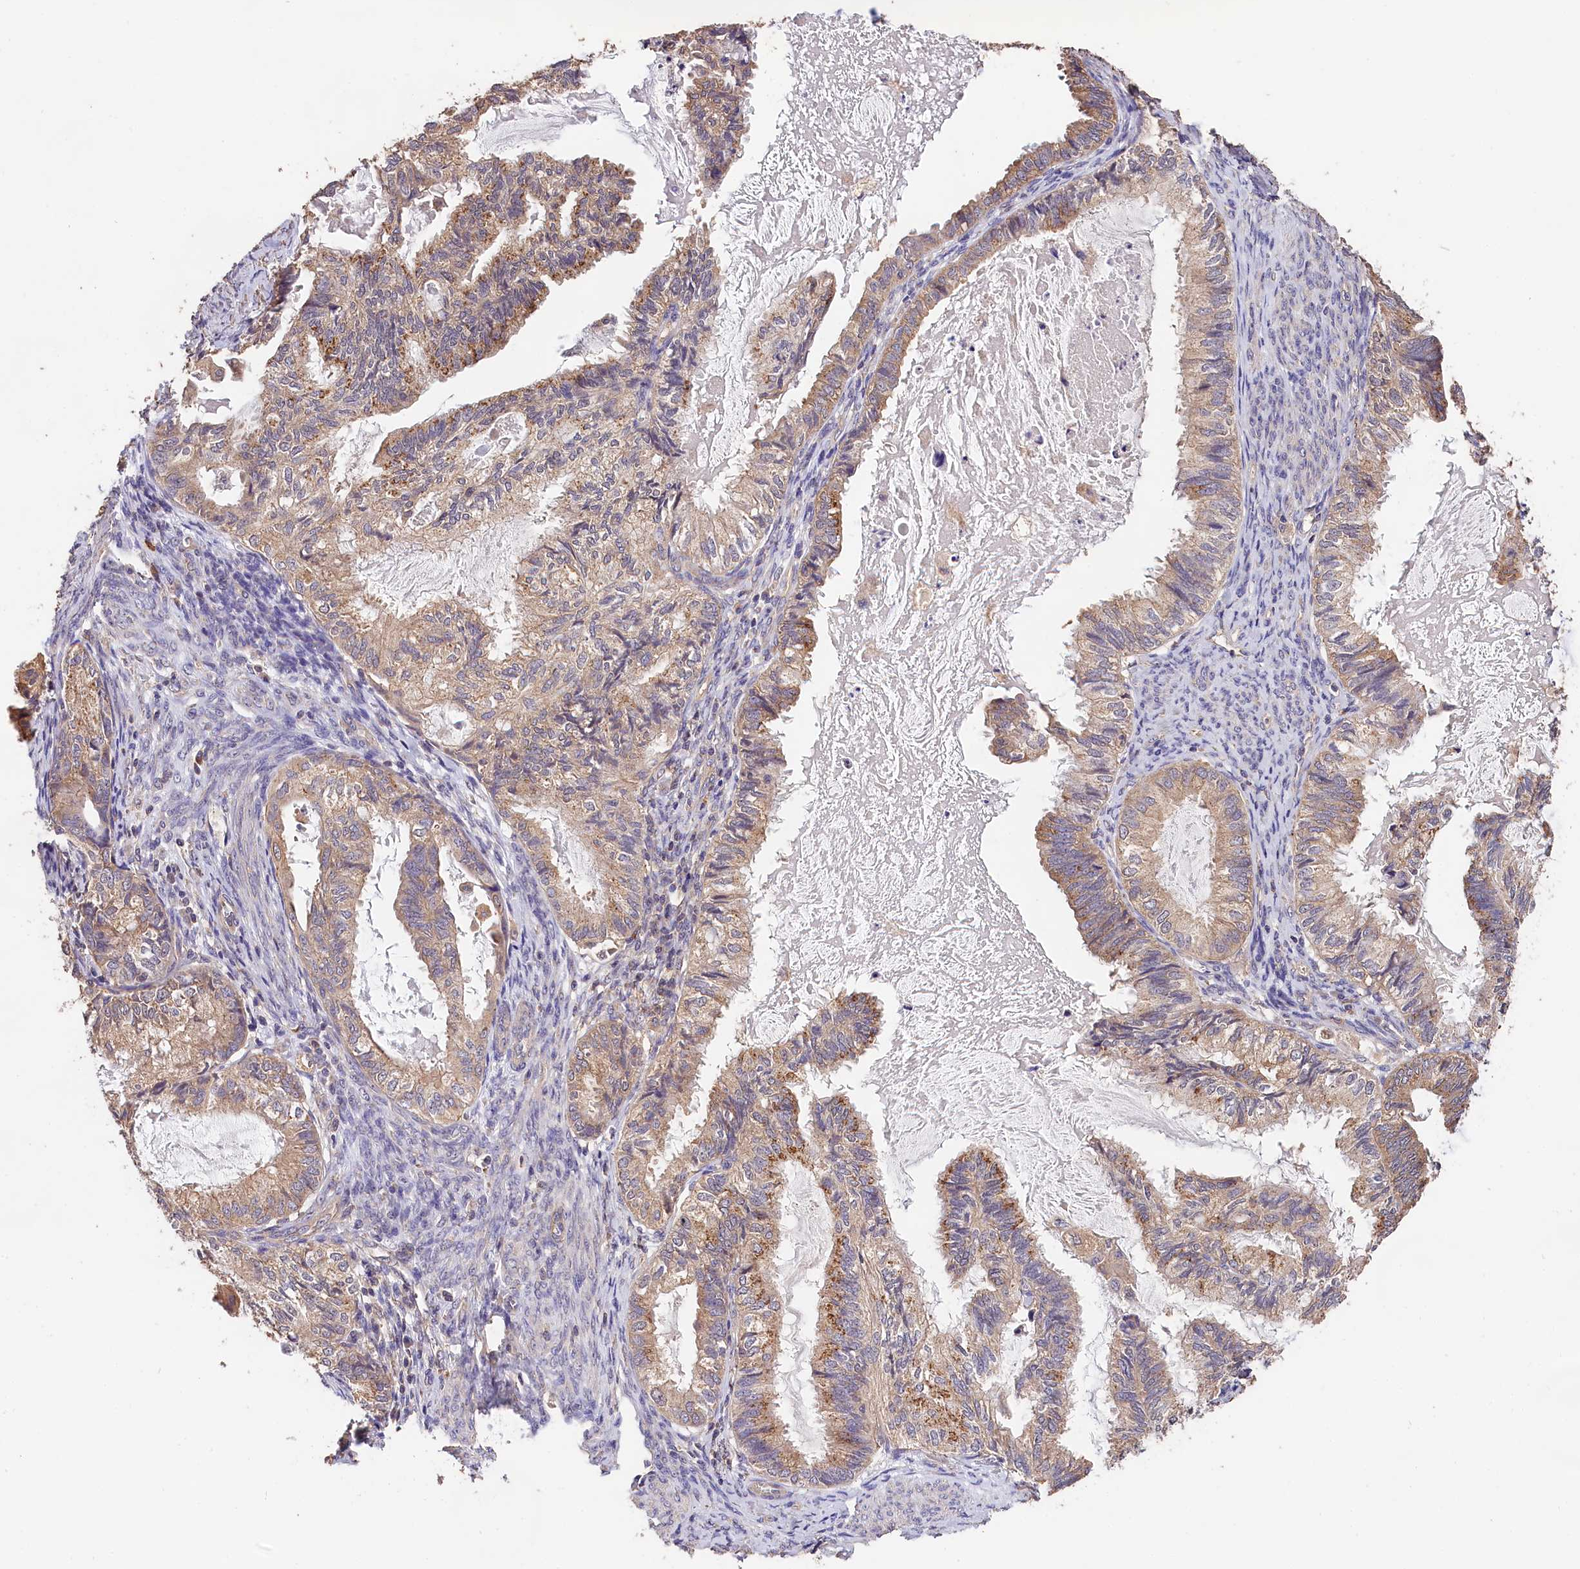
{"staining": {"intensity": "moderate", "quantity": "<25%", "location": "cytoplasmic/membranous"}, "tissue": "cervical cancer", "cell_type": "Tumor cells", "image_type": "cancer", "snomed": [{"axis": "morphology", "description": "Normal tissue, NOS"}, {"axis": "morphology", "description": "Adenocarcinoma, NOS"}, {"axis": "topography", "description": "Cervix"}, {"axis": "topography", "description": "Endometrium"}], "caption": "A photomicrograph of adenocarcinoma (cervical) stained for a protein shows moderate cytoplasmic/membranous brown staining in tumor cells.", "gene": "OAS3", "patient": {"sex": "female", "age": 86}}